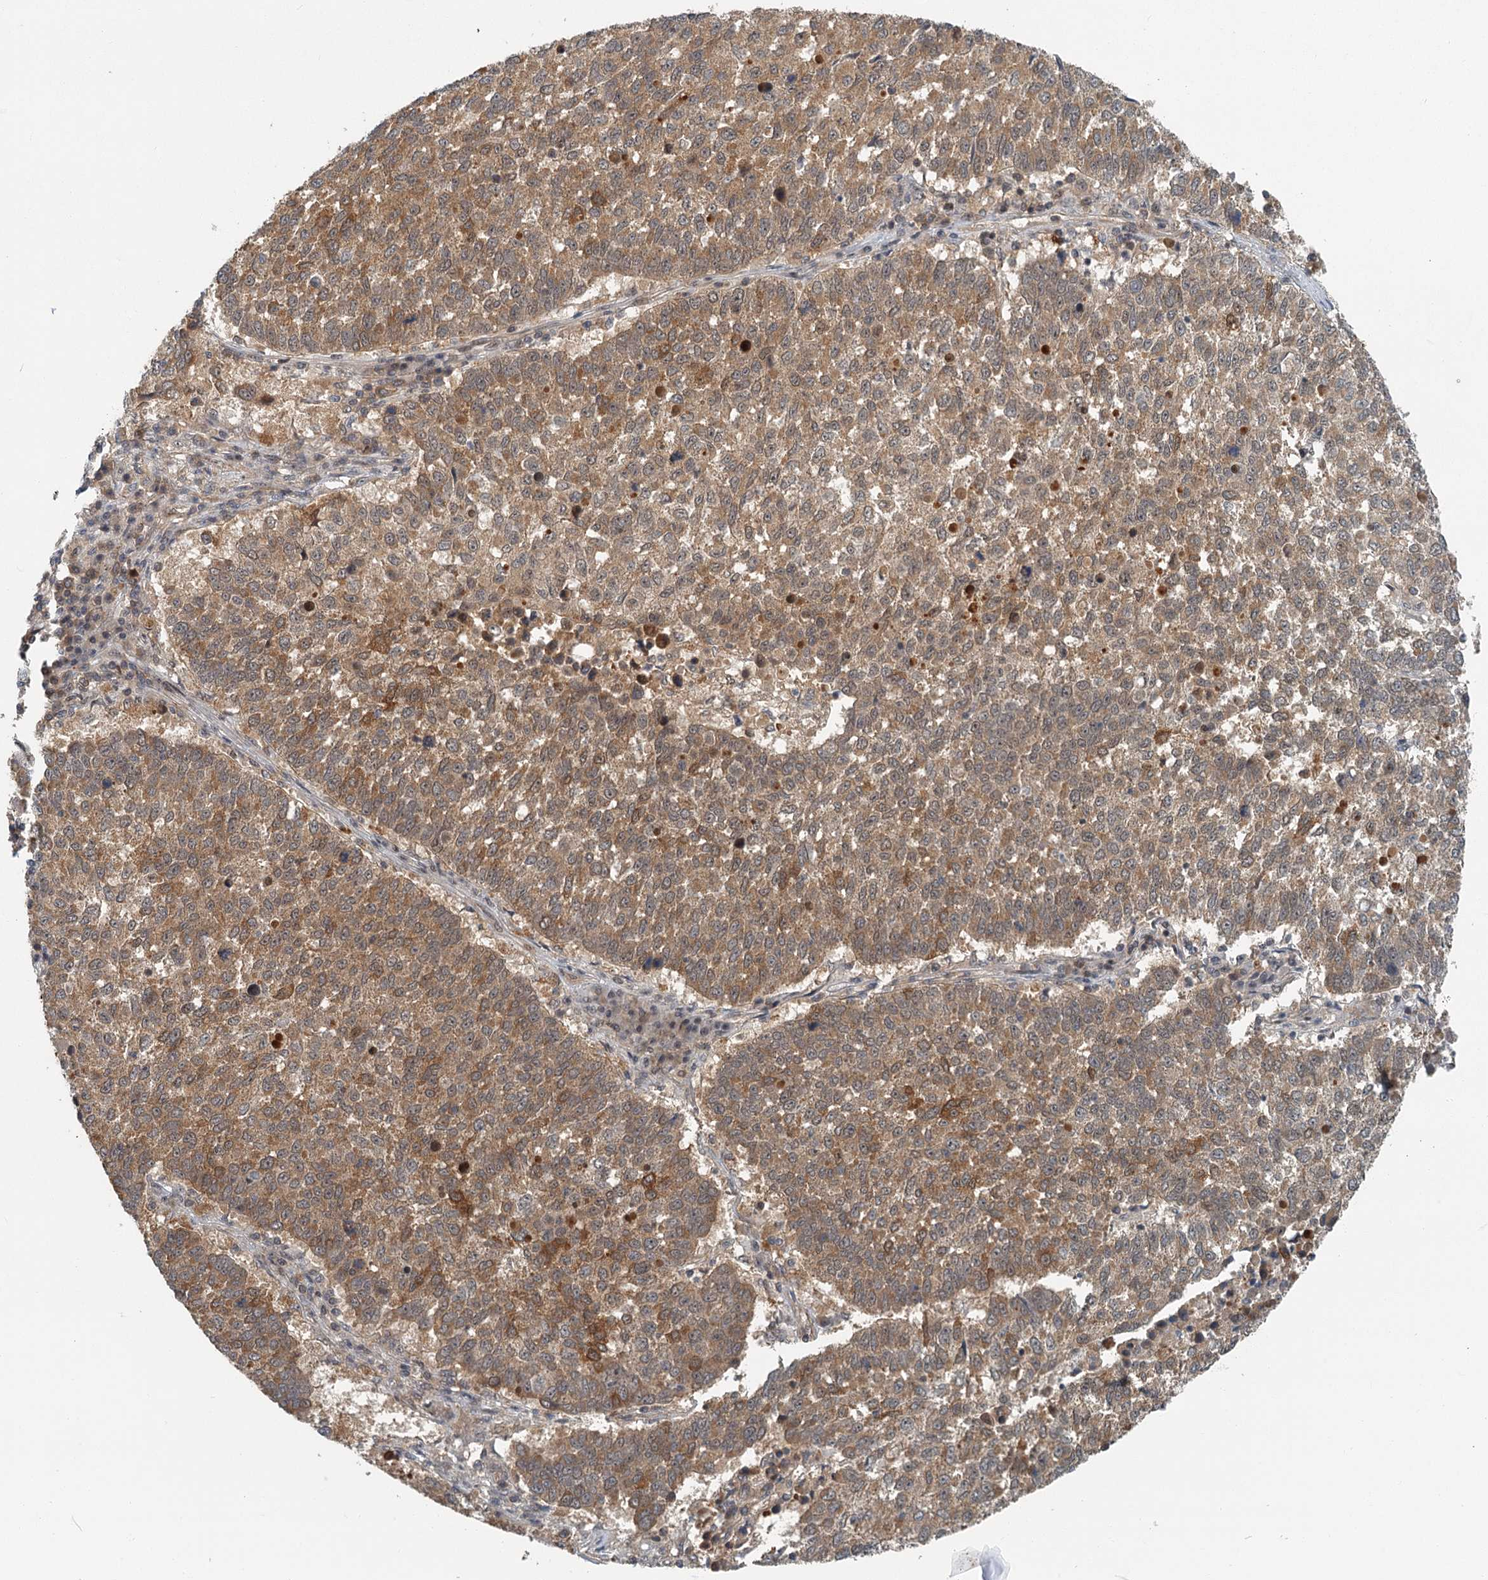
{"staining": {"intensity": "moderate", "quantity": ">75%", "location": "cytoplasmic/membranous"}, "tissue": "lung cancer", "cell_type": "Tumor cells", "image_type": "cancer", "snomed": [{"axis": "morphology", "description": "Squamous cell carcinoma, NOS"}, {"axis": "topography", "description": "Lung"}], "caption": "Immunohistochemical staining of human squamous cell carcinoma (lung) exhibits moderate cytoplasmic/membranous protein positivity in about >75% of tumor cells. (IHC, brightfield microscopy, high magnification).", "gene": "TAS2R42", "patient": {"sex": "male", "age": 73}}